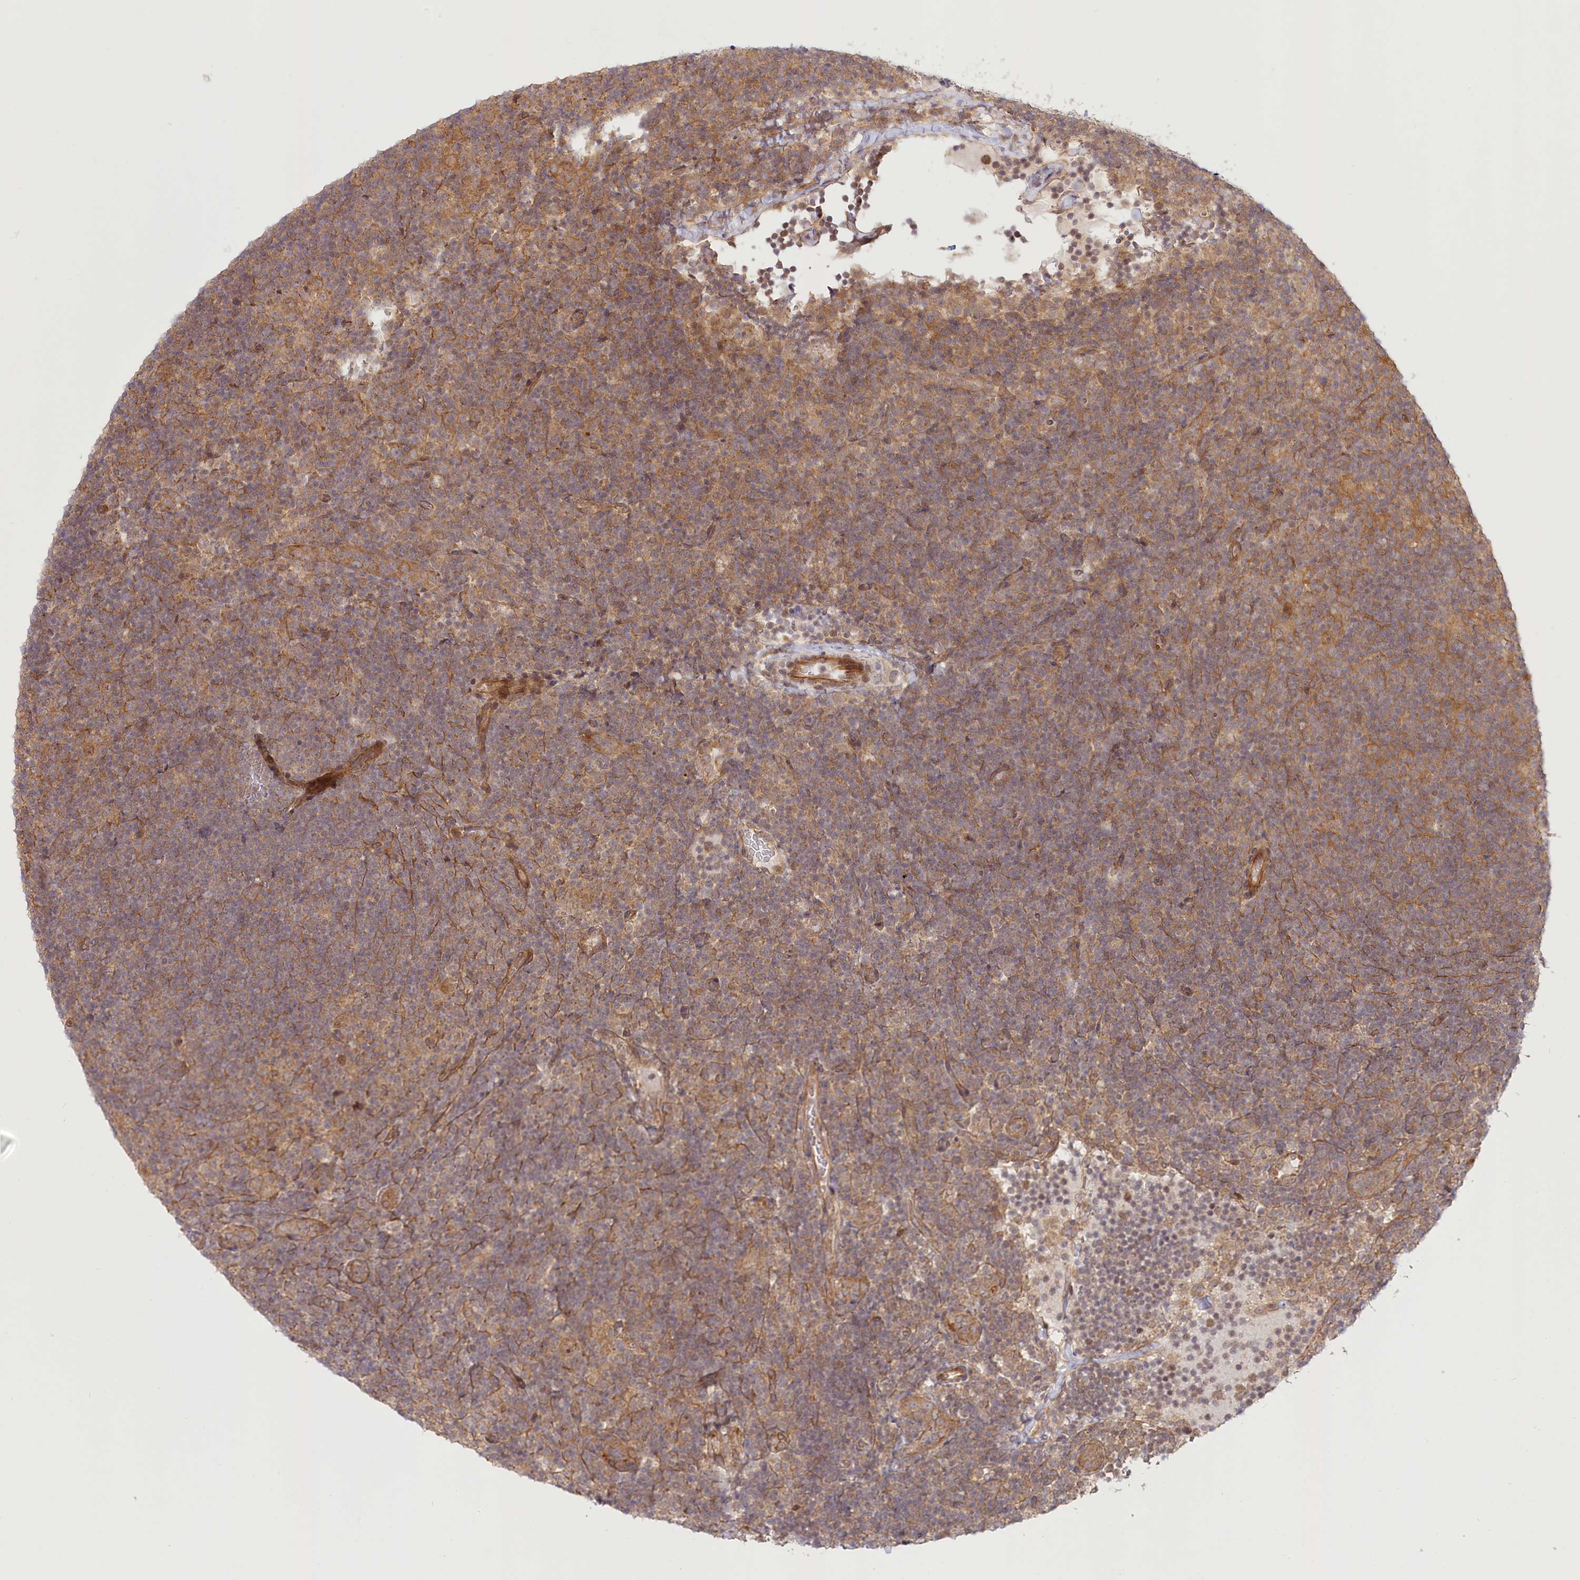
{"staining": {"intensity": "moderate", "quantity": ">75%", "location": "cytoplasmic/membranous"}, "tissue": "lymphoma", "cell_type": "Tumor cells", "image_type": "cancer", "snomed": [{"axis": "morphology", "description": "Hodgkin's disease, NOS"}, {"axis": "topography", "description": "Lymph node"}], "caption": "Immunohistochemistry staining of Hodgkin's disease, which reveals medium levels of moderate cytoplasmic/membranous positivity in about >75% of tumor cells indicating moderate cytoplasmic/membranous protein expression. The staining was performed using DAB (brown) for protein detection and nuclei were counterstained in hematoxylin (blue).", "gene": "CEP70", "patient": {"sex": "female", "age": 57}}